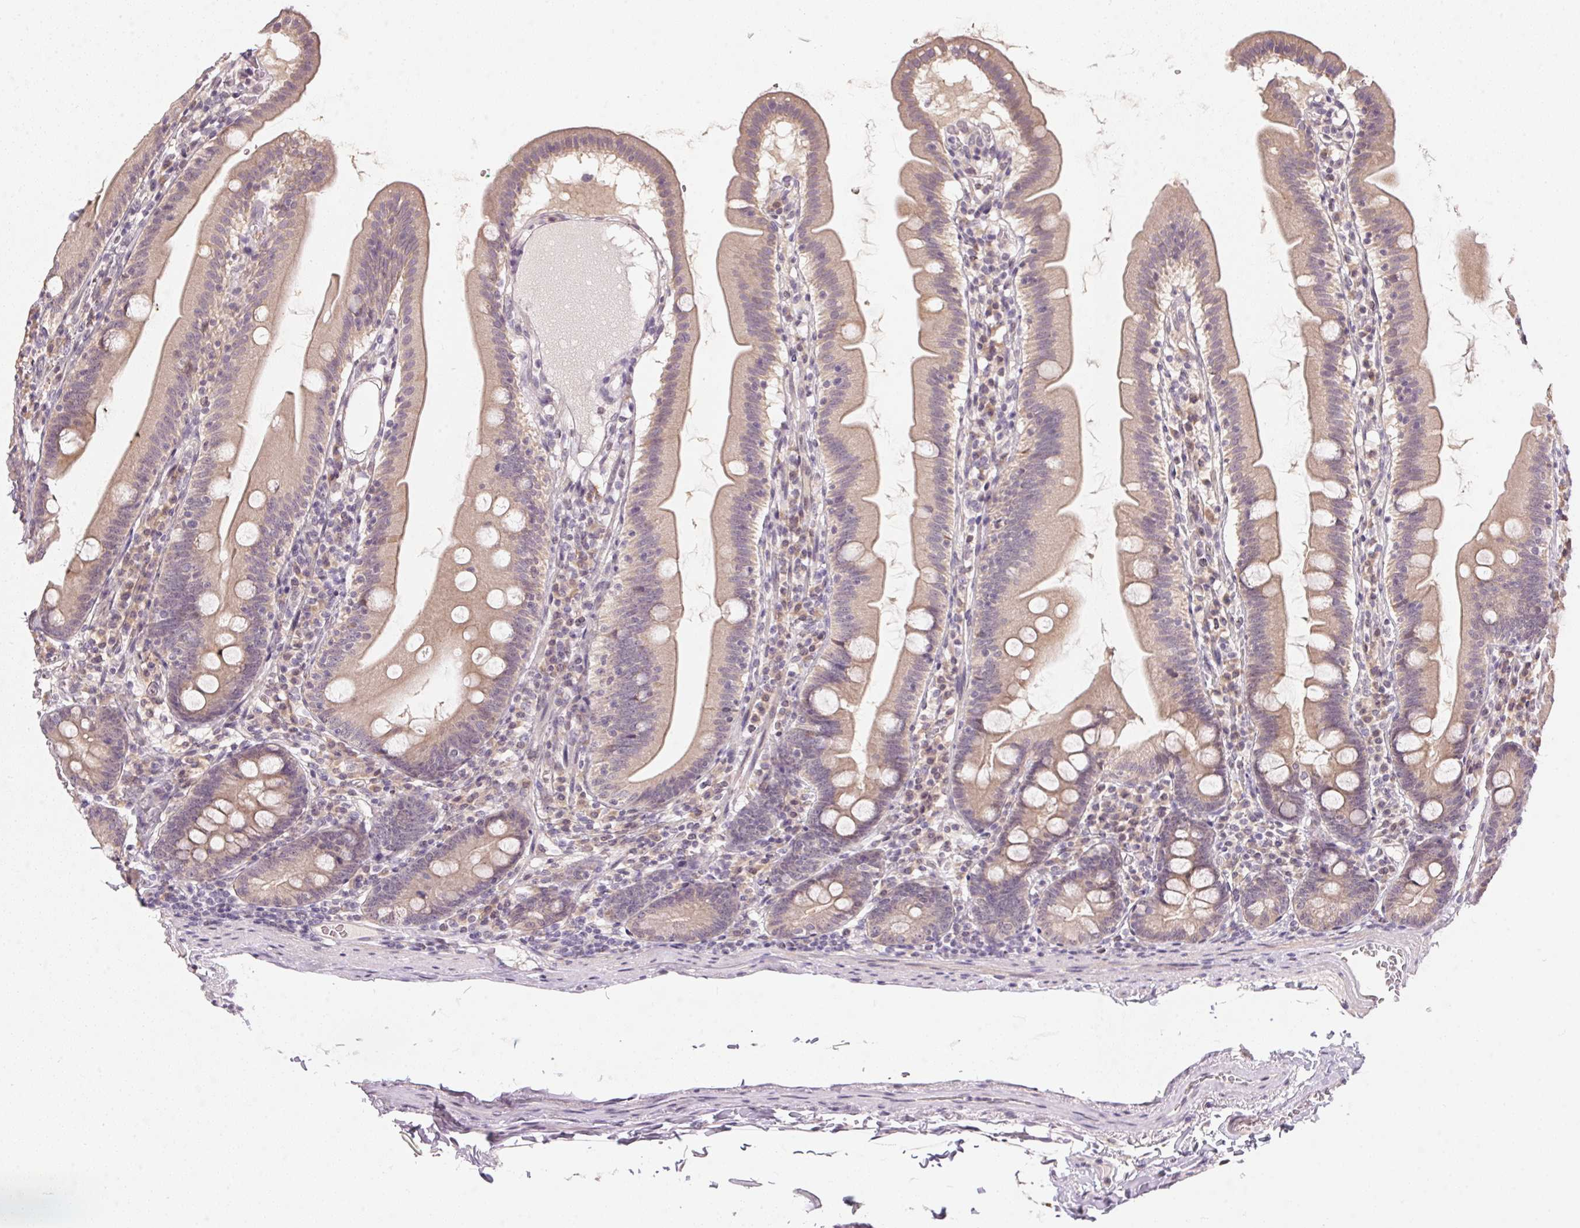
{"staining": {"intensity": "weak", "quantity": "25%-75%", "location": "cytoplasmic/membranous"}, "tissue": "duodenum", "cell_type": "Glandular cells", "image_type": "normal", "snomed": [{"axis": "morphology", "description": "Normal tissue, NOS"}, {"axis": "topography", "description": "Duodenum"}], "caption": "An IHC image of unremarkable tissue is shown. Protein staining in brown labels weak cytoplasmic/membranous positivity in duodenum within glandular cells.", "gene": "TTC23L", "patient": {"sex": "female", "age": 67}}